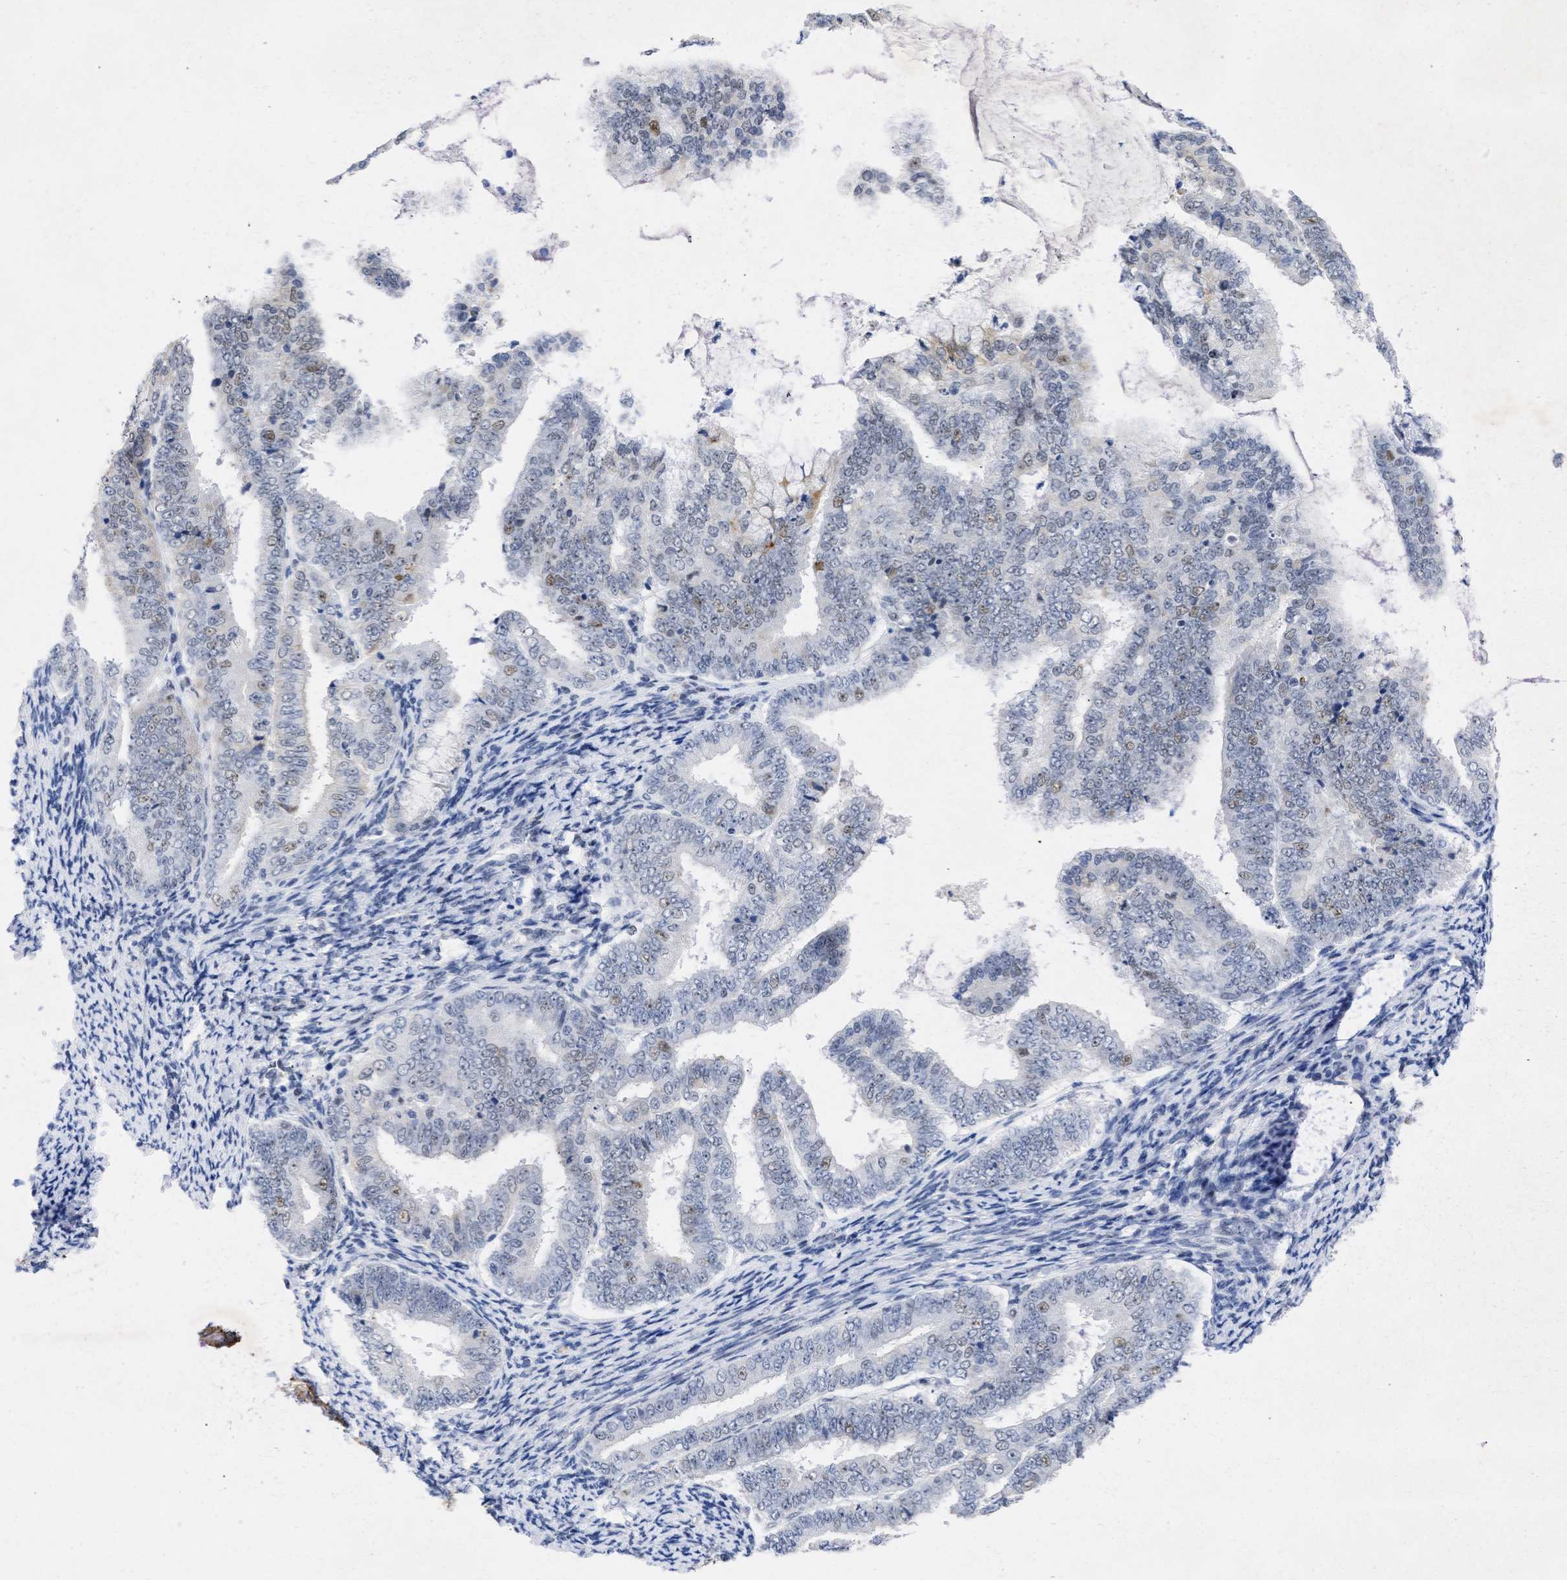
{"staining": {"intensity": "moderate", "quantity": "<25%", "location": "cytoplasmic/membranous,nuclear"}, "tissue": "endometrial cancer", "cell_type": "Tumor cells", "image_type": "cancer", "snomed": [{"axis": "morphology", "description": "Adenocarcinoma, NOS"}, {"axis": "topography", "description": "Endometrium"}], "caption": "Endometrial adenocarcinoma was stained to show a protein in brown. There is low levels of moderate cytoplasmic/membranous and nuclear positivity in about <25% of tumor cells.", "gene": "DDX41", "patient": {"sex": "female", "age": 63}}